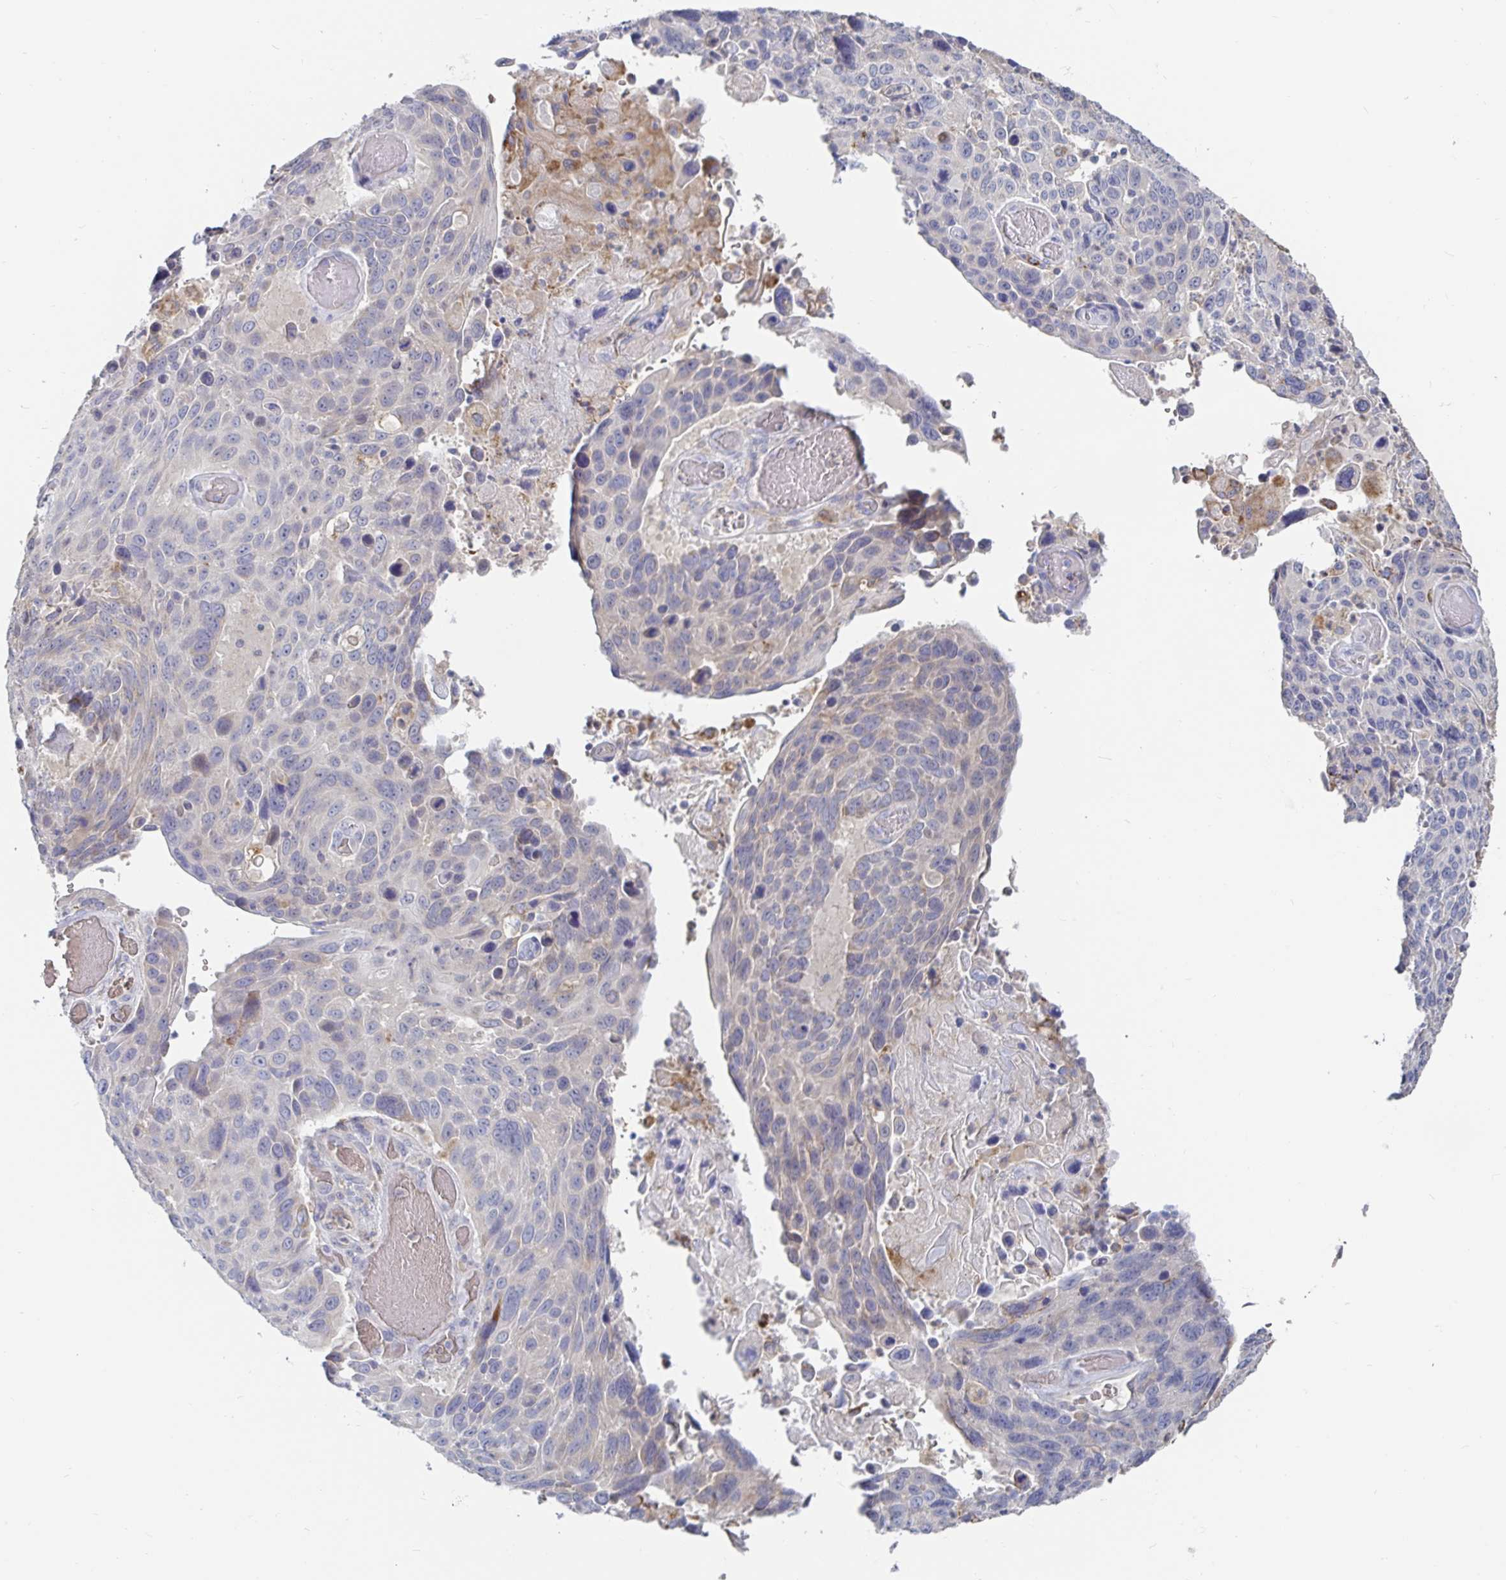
{"staining": {"intensity": "weak", "quantity": "<25%", "location": "cytoplasmic/membranous"}, "tissue": "lung cancer", "cell_type": "Tumor cells", "image_type": "cancer", "snomed": [{"axis": "morphology", "description": "Squamous cell carcinoma, NOS"}, {"axis": "topography", "description": "Lung"}], "caption": "DAB (3,3'-diaminobenzidine) immunohistochemical staining of lung squamous cell carcinoma reveals no significant expression in tumor cells. (Stains: DAB immunohistochemistry with hematoxylin counter stain, Microscopy: brightfield microscopy at high magnification).", "gene": "SPPL3", "patient": {"sex": "male", "age": 68}}